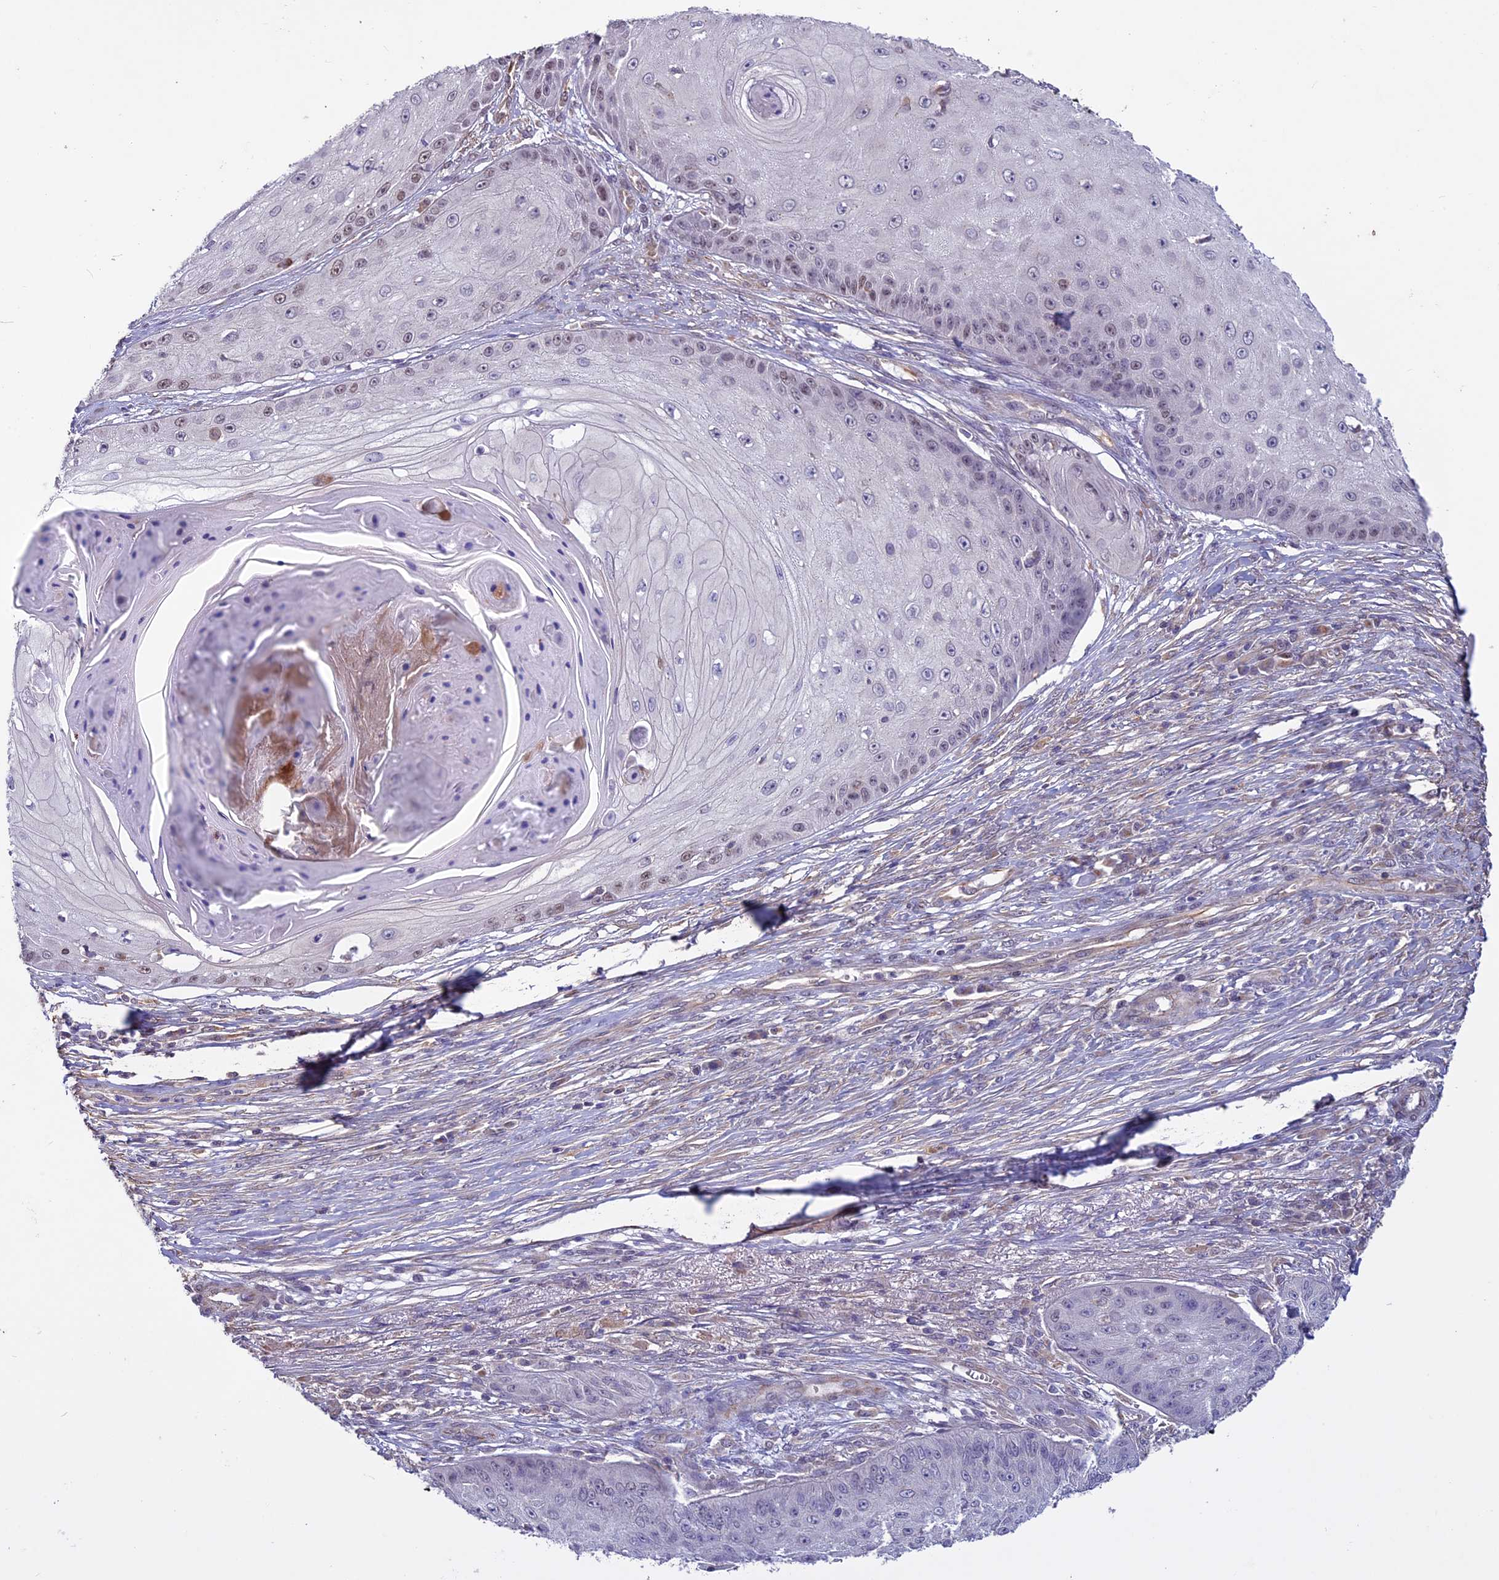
{"staining": {"intensity": "weak", "quantity": "25%-75%", "location": "nuclear"}, "tissue": "skin cancer", "cell_type": "Tumor cells", "image_type": "cancer", "snomed": [{"axis": "morphology", "description": "Squamous cell carcinoma, NOS"}, {"axis": "topography", "description": "Skin"}], "caption": "A photomicrograph of skin cancer (squamous cell carcinoma) stained for a protein reveals weak nuclear brown staining in tumor cells.", "gene": "C3orf70", "patient": {"sex": "male", "age": 70}}